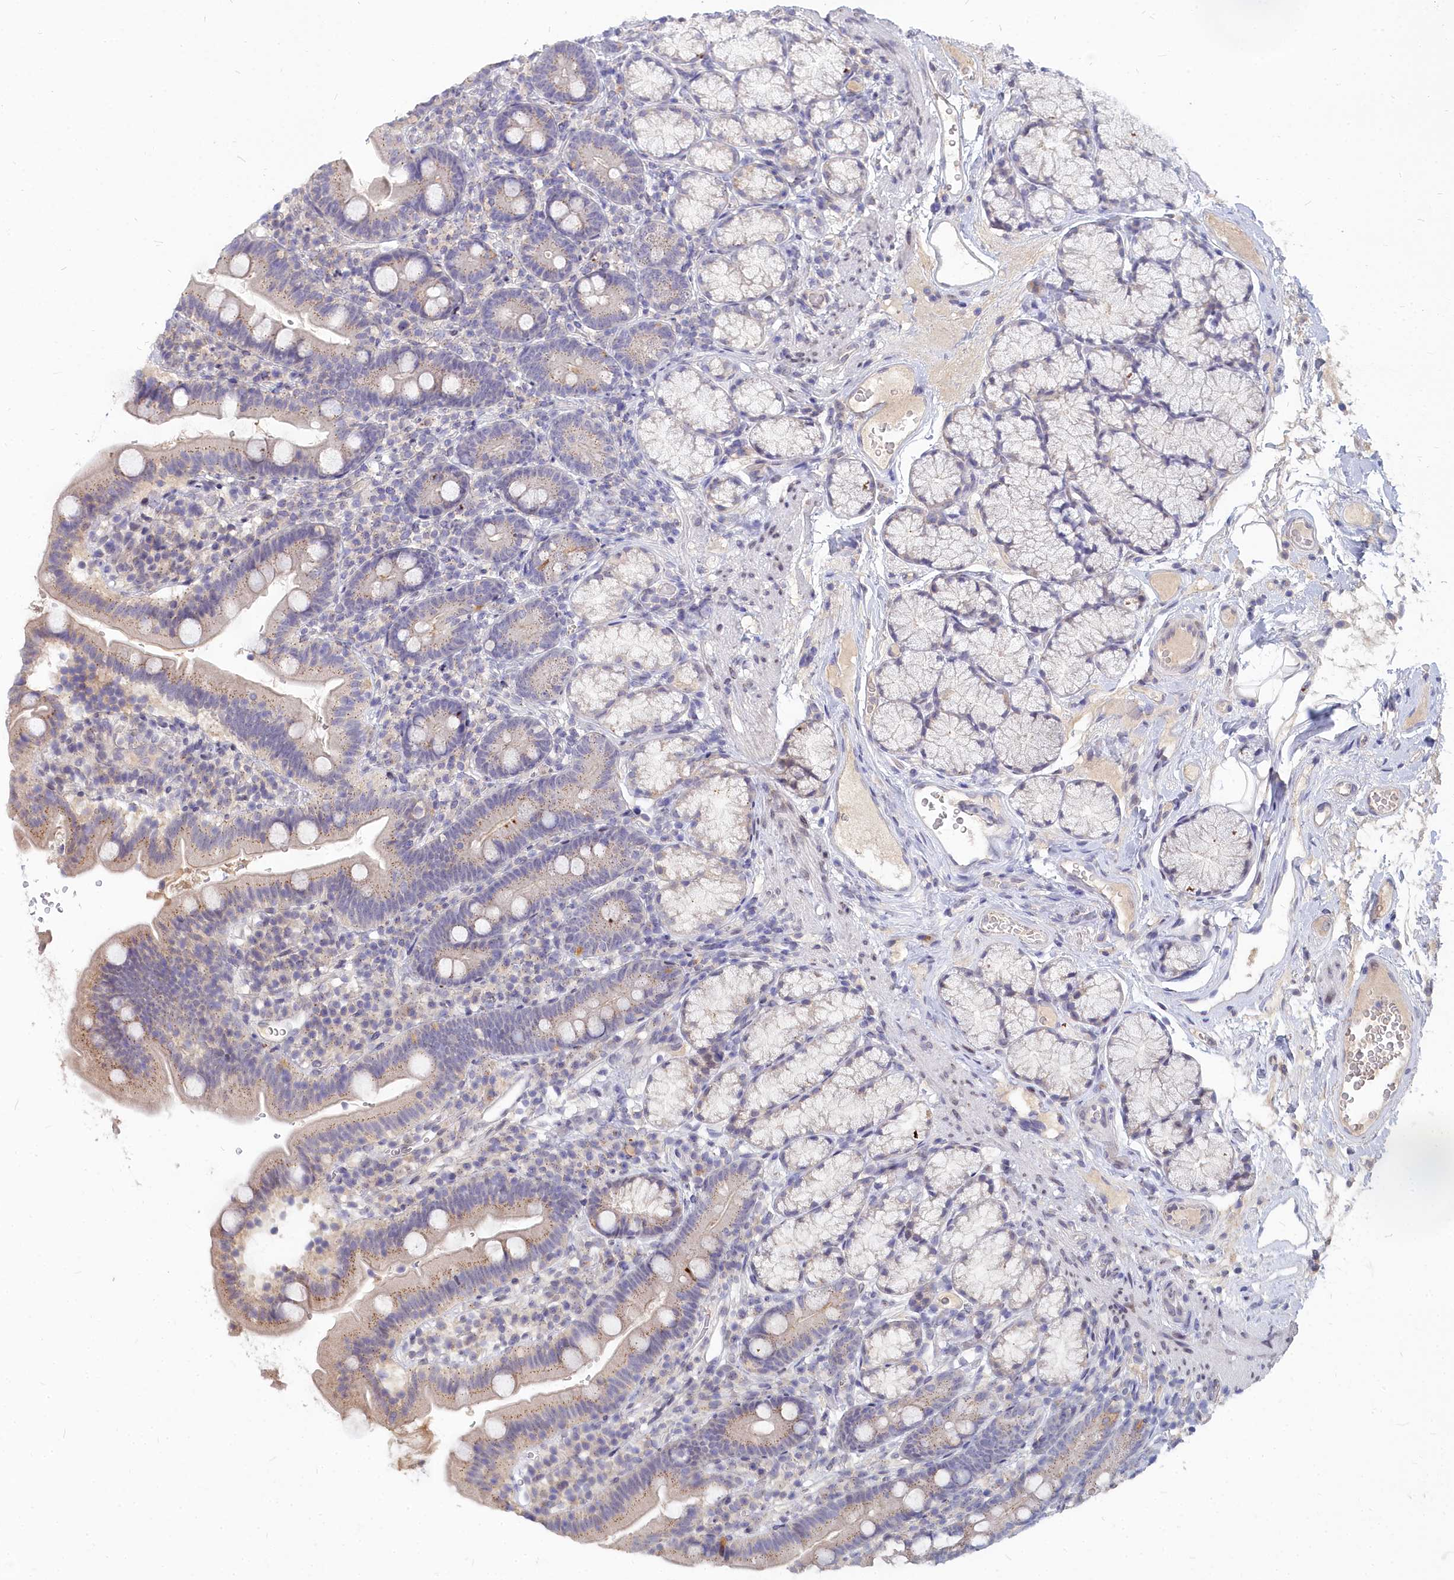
{"staining": {"intensity": "moderate", "quantity": "25%-75%", "location": "cytoplasmic/membranous"}, "tissue": "duodenum", "cell_type": "Glandular cells", "image_type": "normal", "snomed": [{"axis": "morphology", "description": "Normal tissue, NOS"}, {"axis": "topography", "description": "Duodenum"}], "caption": "Immunohistochemistry image of unremarkable duodenum stained for a protein (brown), which shows medium levels of moderate cytoplasmic/membranous positivity in about 25%-75% of glandular cells.", "gene": "NOXA1", "patient": {"sex": "female", "age": 67}}